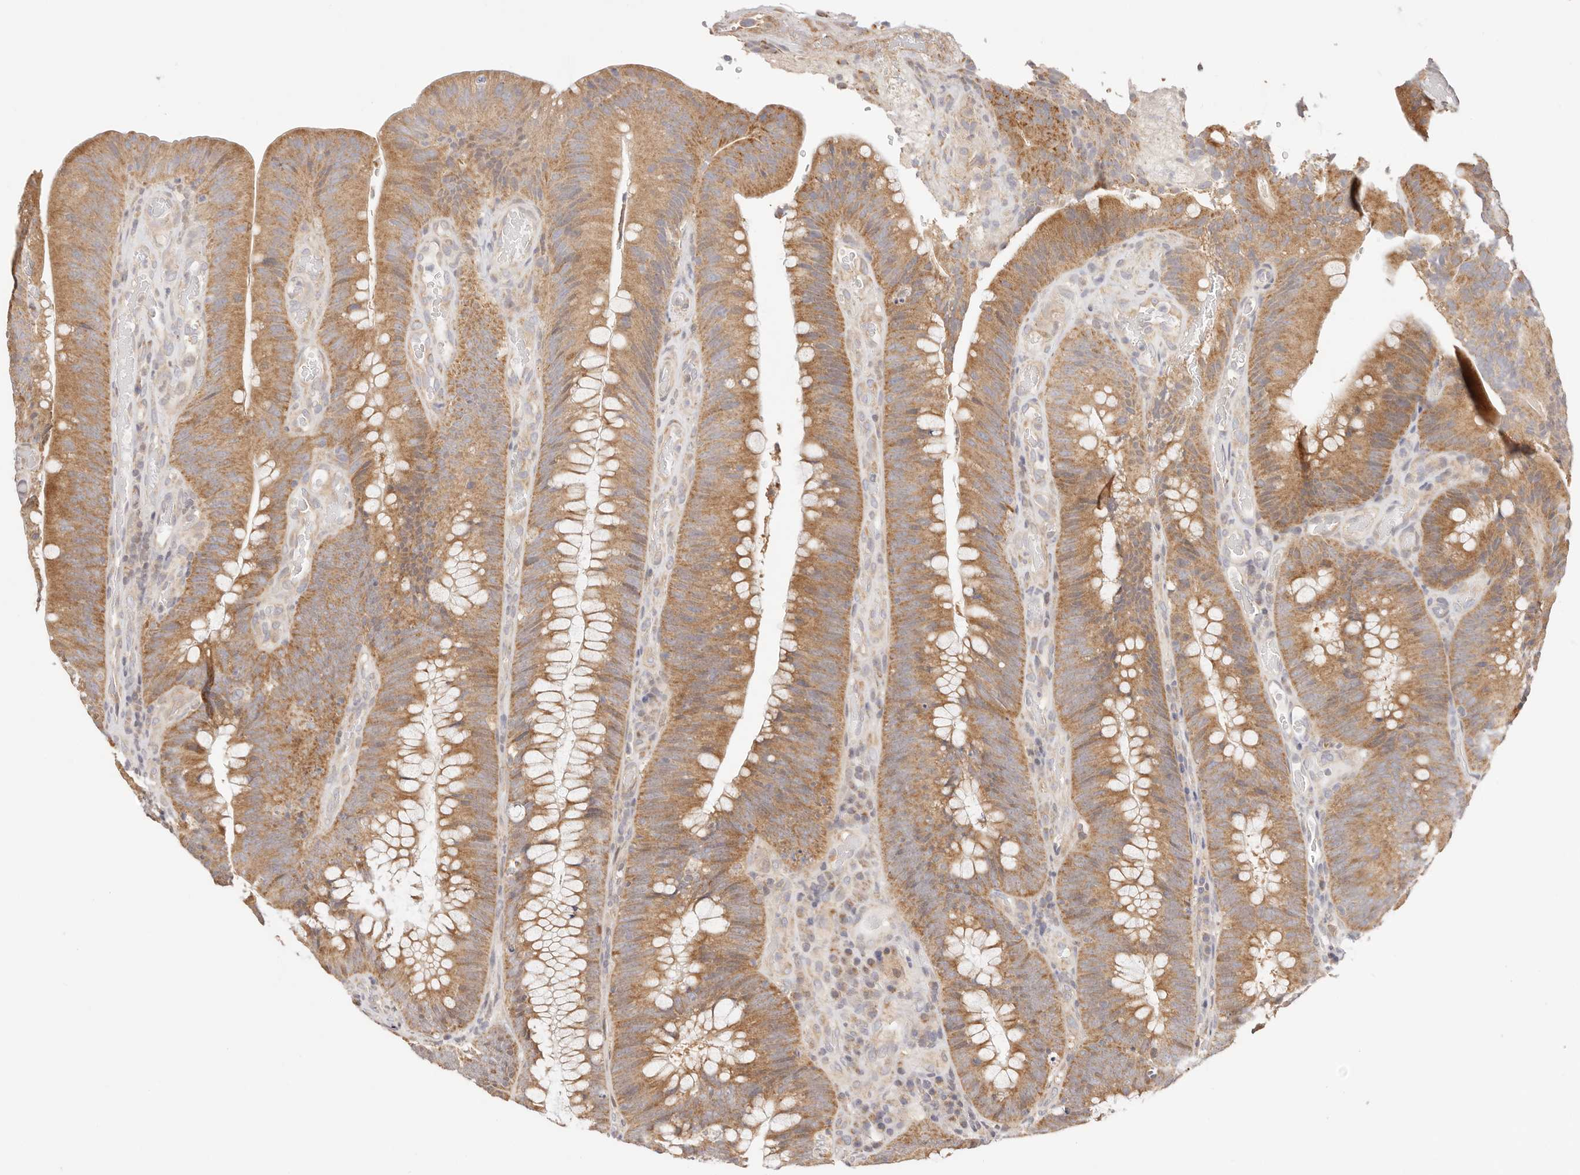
{"staining": {"intensity": "moderate", "quantity": ">75%", "location": "cytoplasmic/membranous"}, "tissue": "colorectal cancer", "cell_type": "Tumor cells", "image_type": "cancer", "snomed": [{"axis": "morphology", "description": "Normal tissue, NOS"}, {"axis": "topography", "description": "Colon"}], "caption": "Colorectal cancer stained with a protein marker demonstrates moderate staining in tumor cells.", "gene": "KCMF1", "patient": {"sex": "female", "age": 82}}